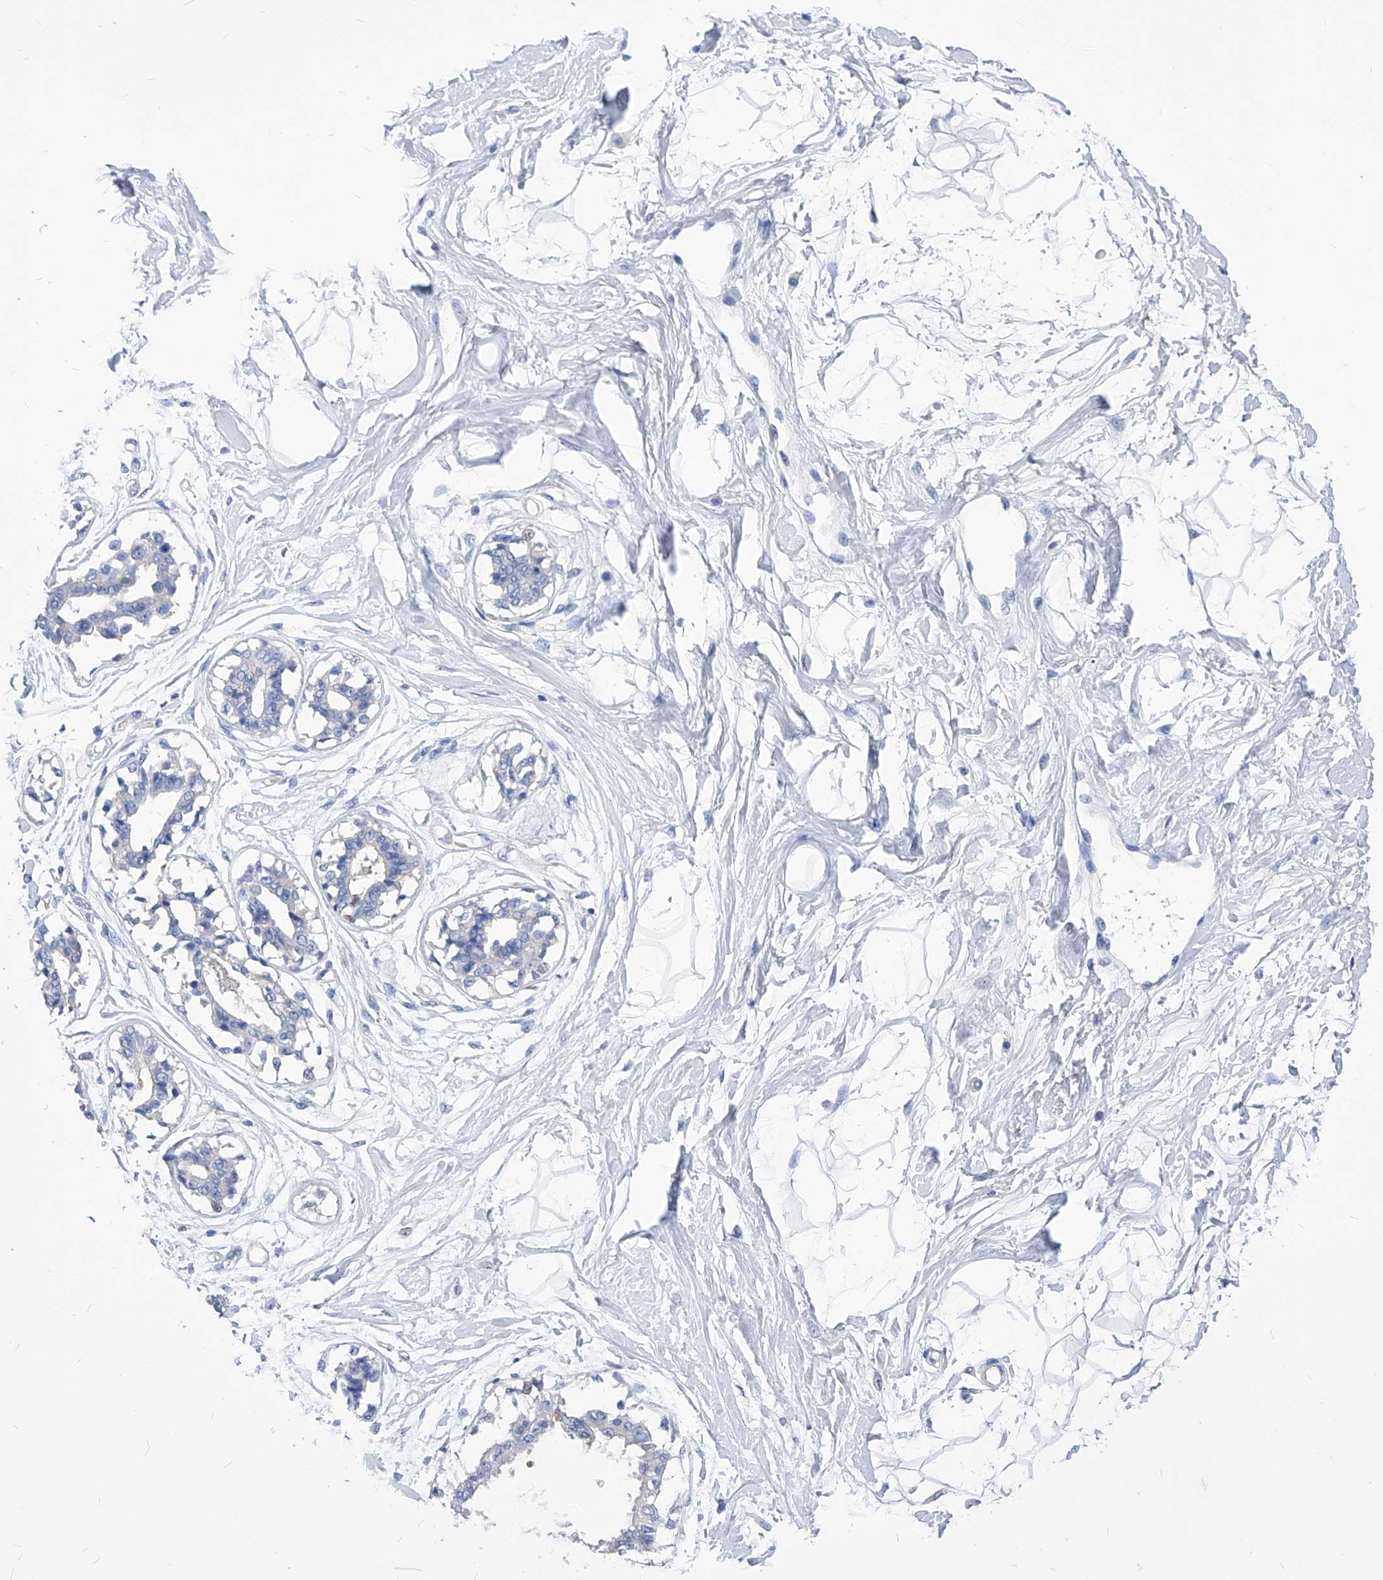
{"staining": {"intensity": "negative", "quantity": "none", "location": "none"}, "tissue": "breast", "cell_type": "Adipocytes", "image_type": "normal", "snomed": [{"axis": "morphology", "description": "Normal tissue, NOS"}, {"axis": "topography", "description": "Breast"}], "caption": "Immunohistochemical staining of normal breast displays no significant positivity in adipocytes.", "gene": "XPNPEP1", "patient": {"sex": "female", "age": 45}}